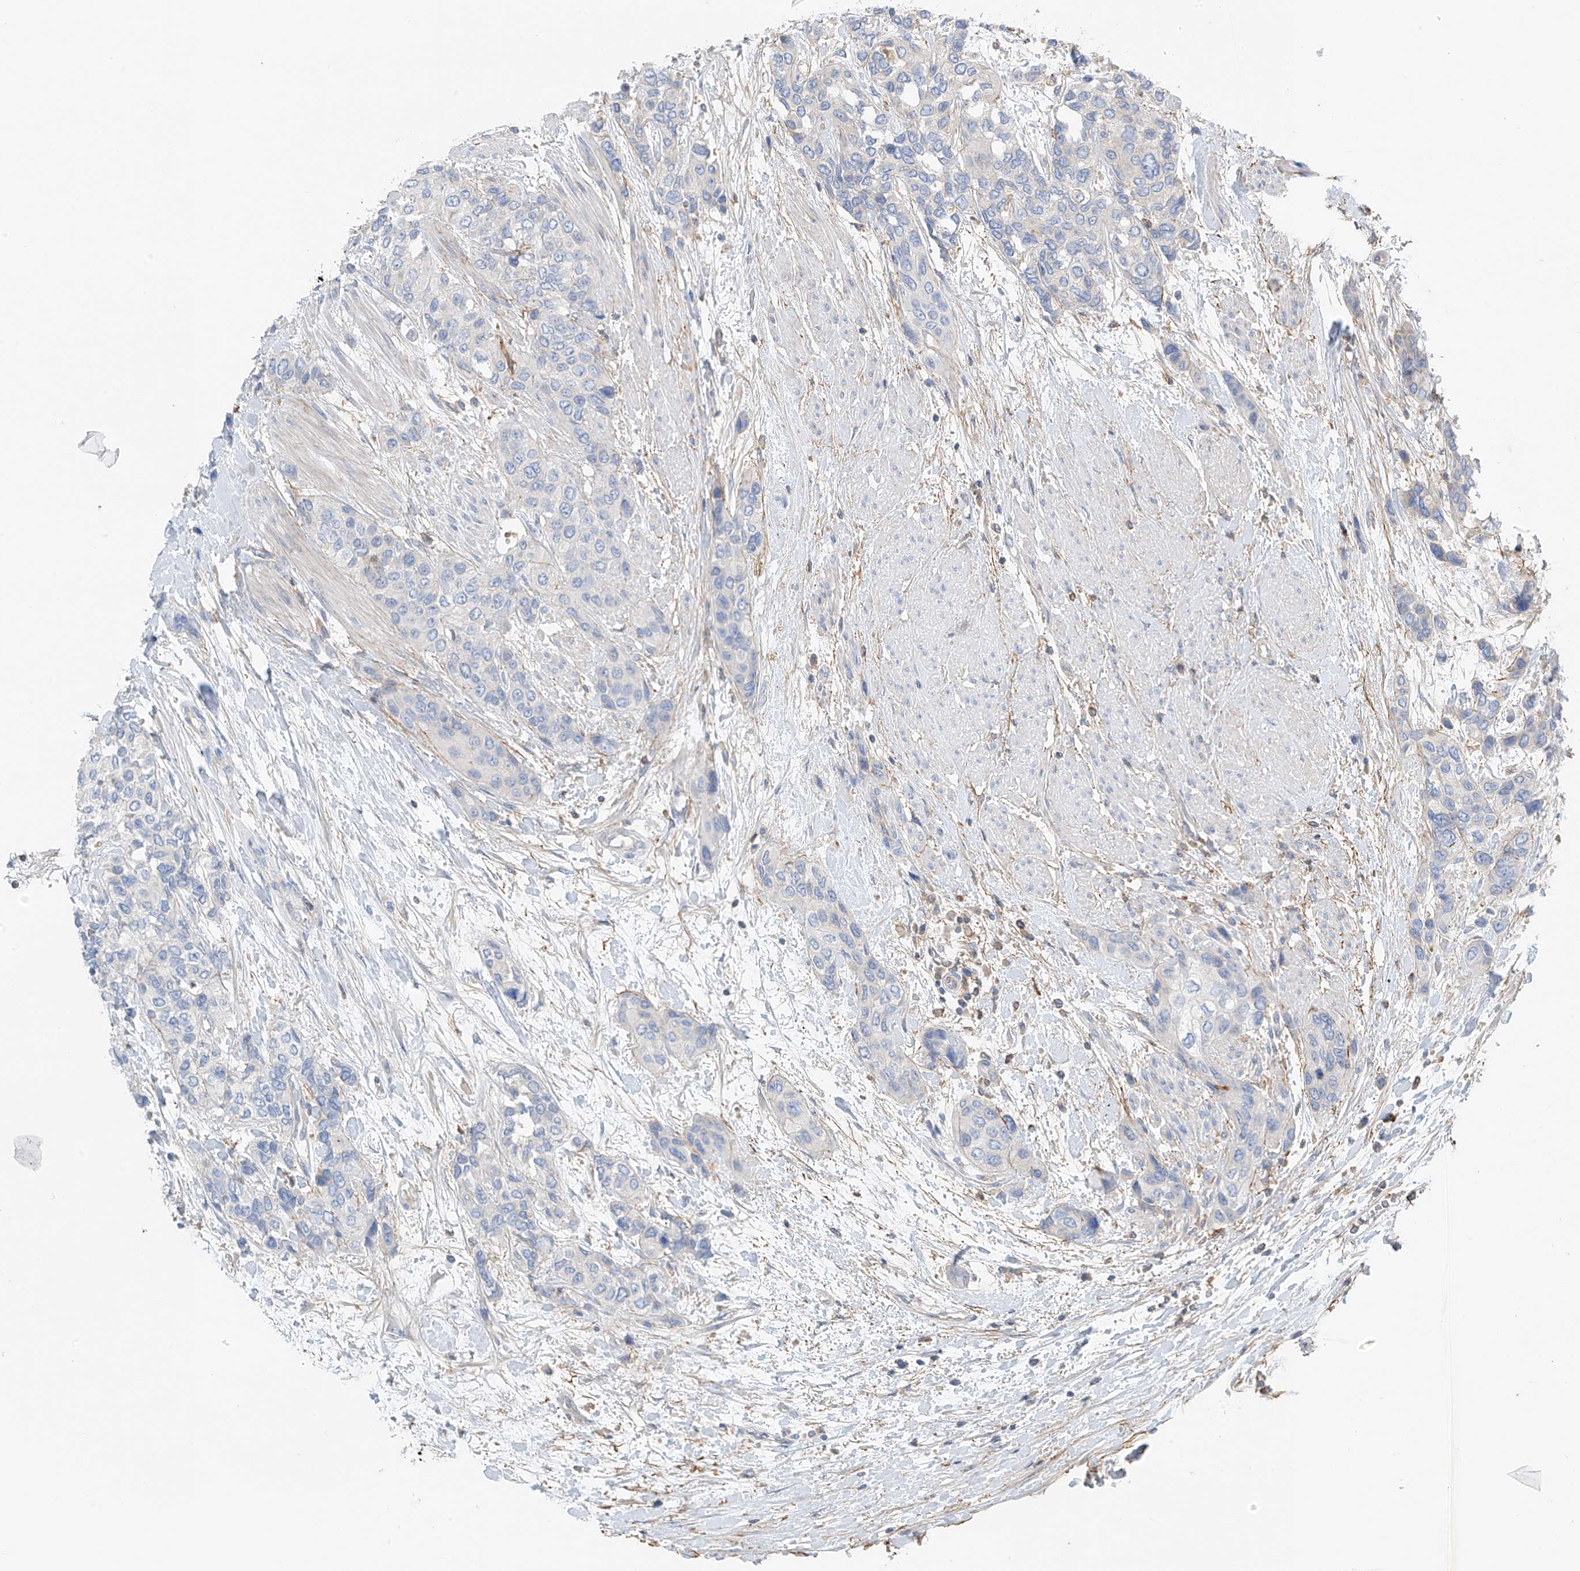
{"staining": {"intensity": "negative", "quantity": "none", "location": "none"}, "tissue": "urothelial cancer", "cell_type": "Tumor cells", "image_type": "cancer", "snomed": [{"axis": "morphology", "description": "Normal tissue, NOS"}, {"axis": "morphology", "description": "Urothelial carcinoma, High grade"}, {"axis": "topography", "description": "Vascular tissue"}, {"axis": "topography", "description": "Urinary bladder"}], "caption": "The image displays no staining of tumor cells in high-grade urothelial carcinoma.", "gene": "NALCN", "patient": {"sex": "female", "age": 56}}